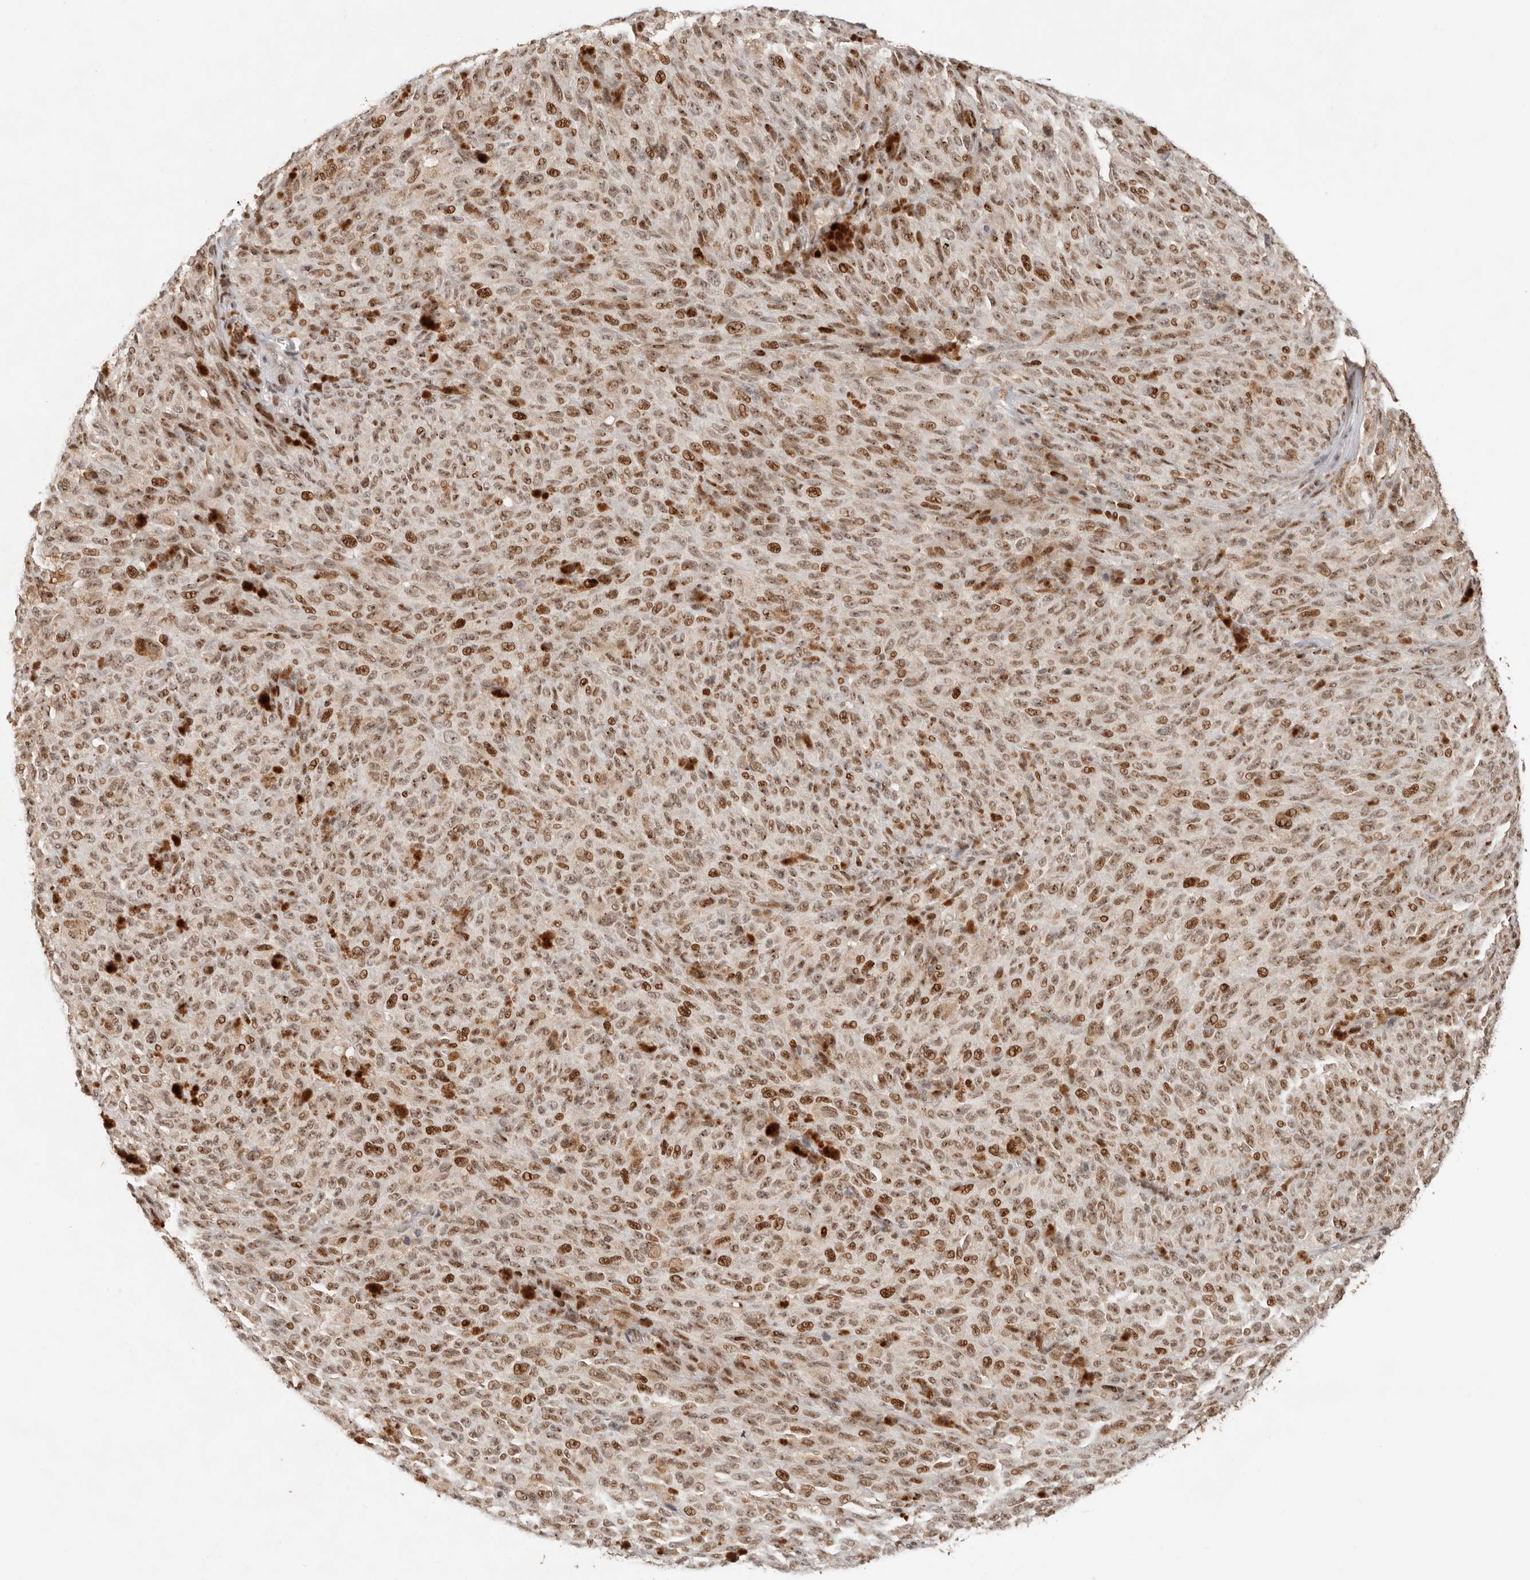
{"staining": {"intensity": "moderate", "quantity": ">75%", "location": "nuclear"}, "tissue": "melanoma", "cell_type": "Tumor cells", "image_type": "cancer", "snomed": [{"axis": "morphology", "description": "Malignant melanoma, NOS"}, {"axis": "topography", "description": "Skin"}], "caption": "Melanoma was stained to show a protein in brown. There is medium levels of moderate nuclear positivity in approximately >75% of tumor cells.", "gene": "NPAS2", "patient": {"sex": "female", "age": 82}}